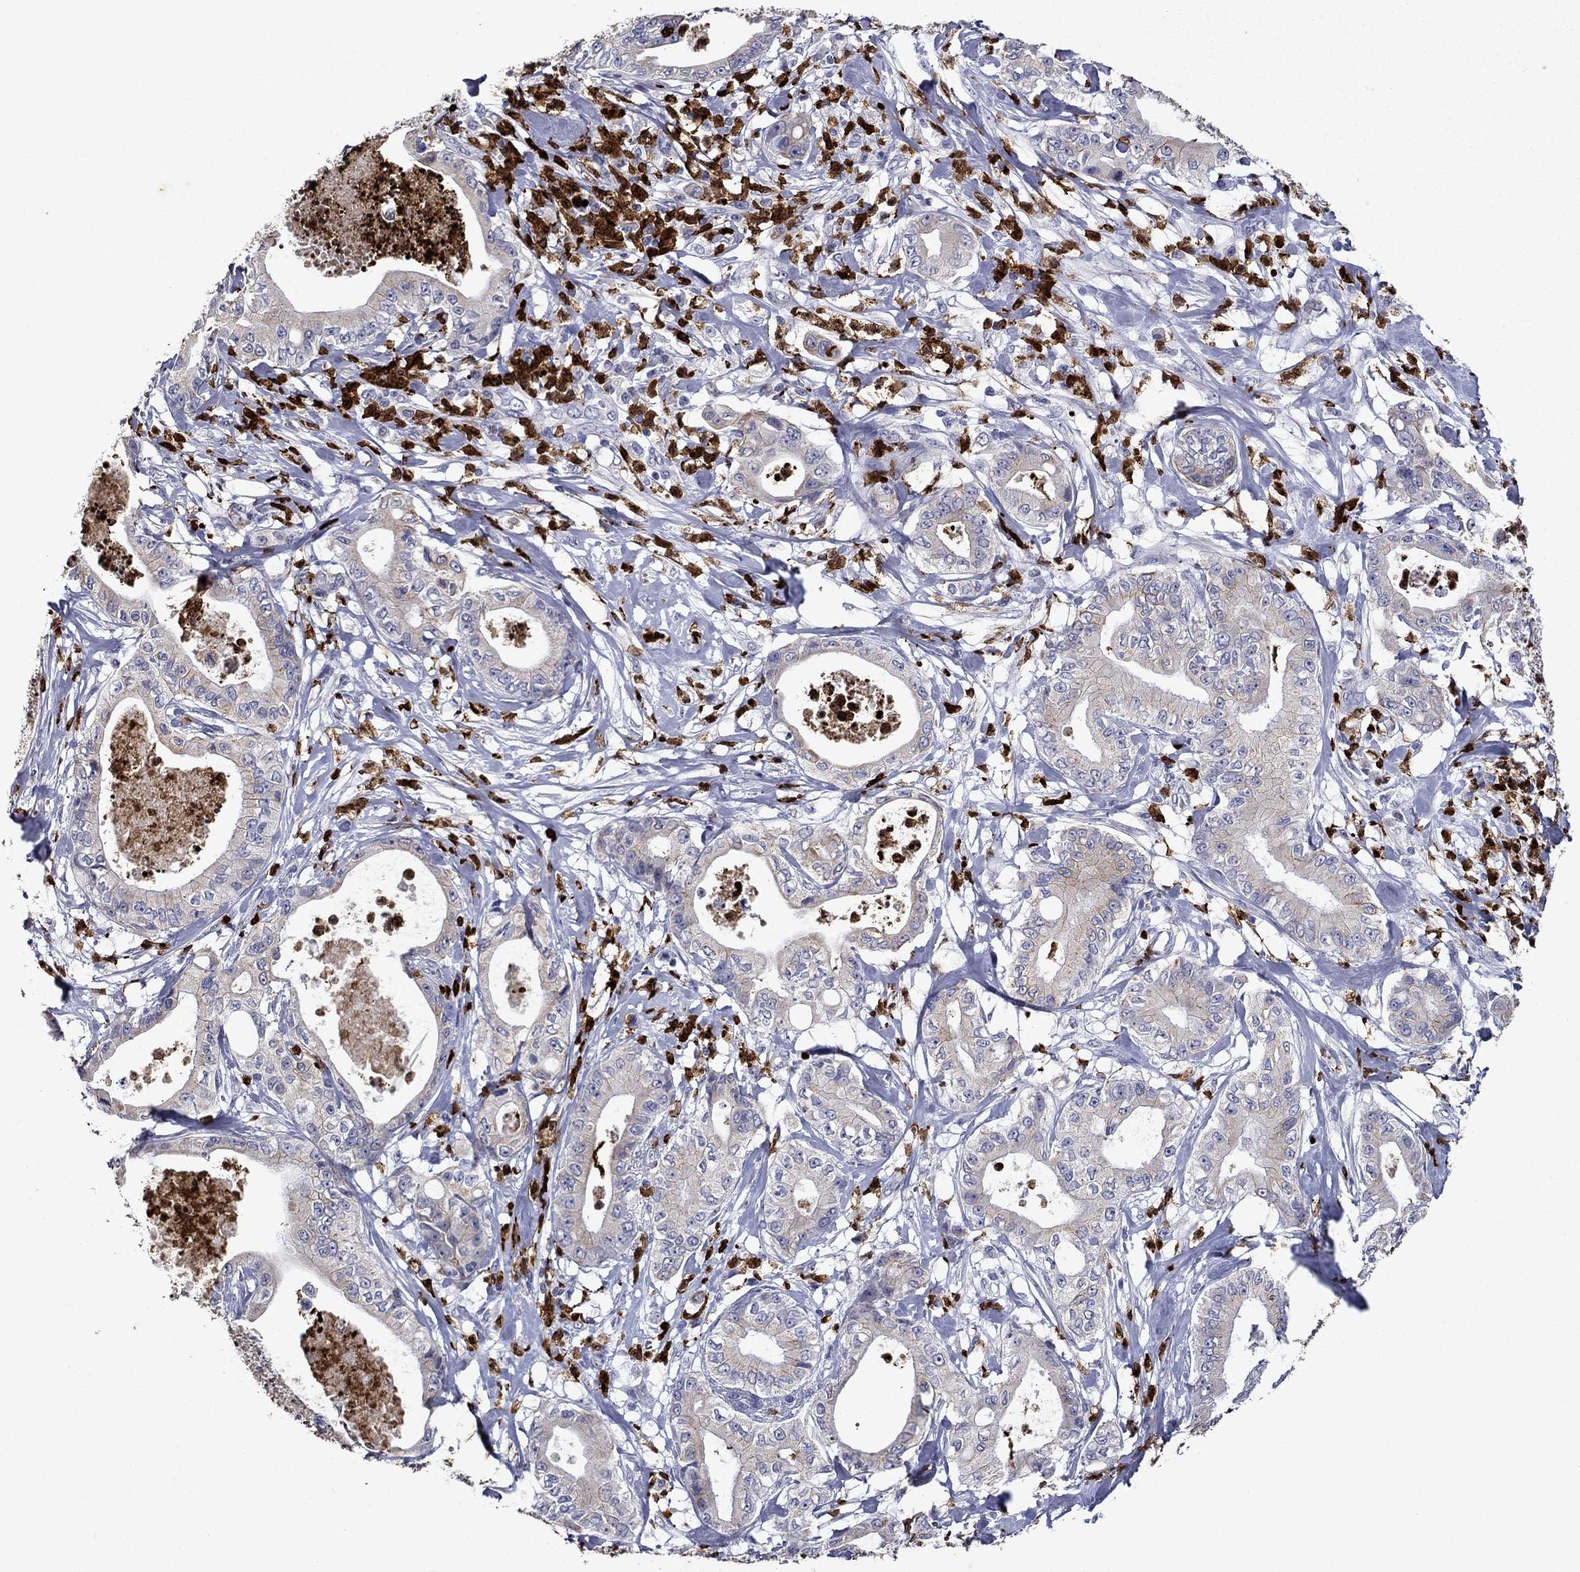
{"staining": {"intensity": "weak", "quantity": "<25%", "location": "cytoplasmic/membranous"}, "tissue": "pancreatic cancer", "cell_type": "Tumor cells", "image_type": "cancer", "snomed": [{"axis": "morphology", "description": "Adenocarcinoma, NOS"}, {"axis": "topography", "description": "Pancreas"}], "caption": "A histopathology image of adenocarcinoma (pancreatic) stained for a protein exhibits no brown staining in tumor cells.", "gene": "IRF5", "patient": {"sex": "male", "age": 71}}